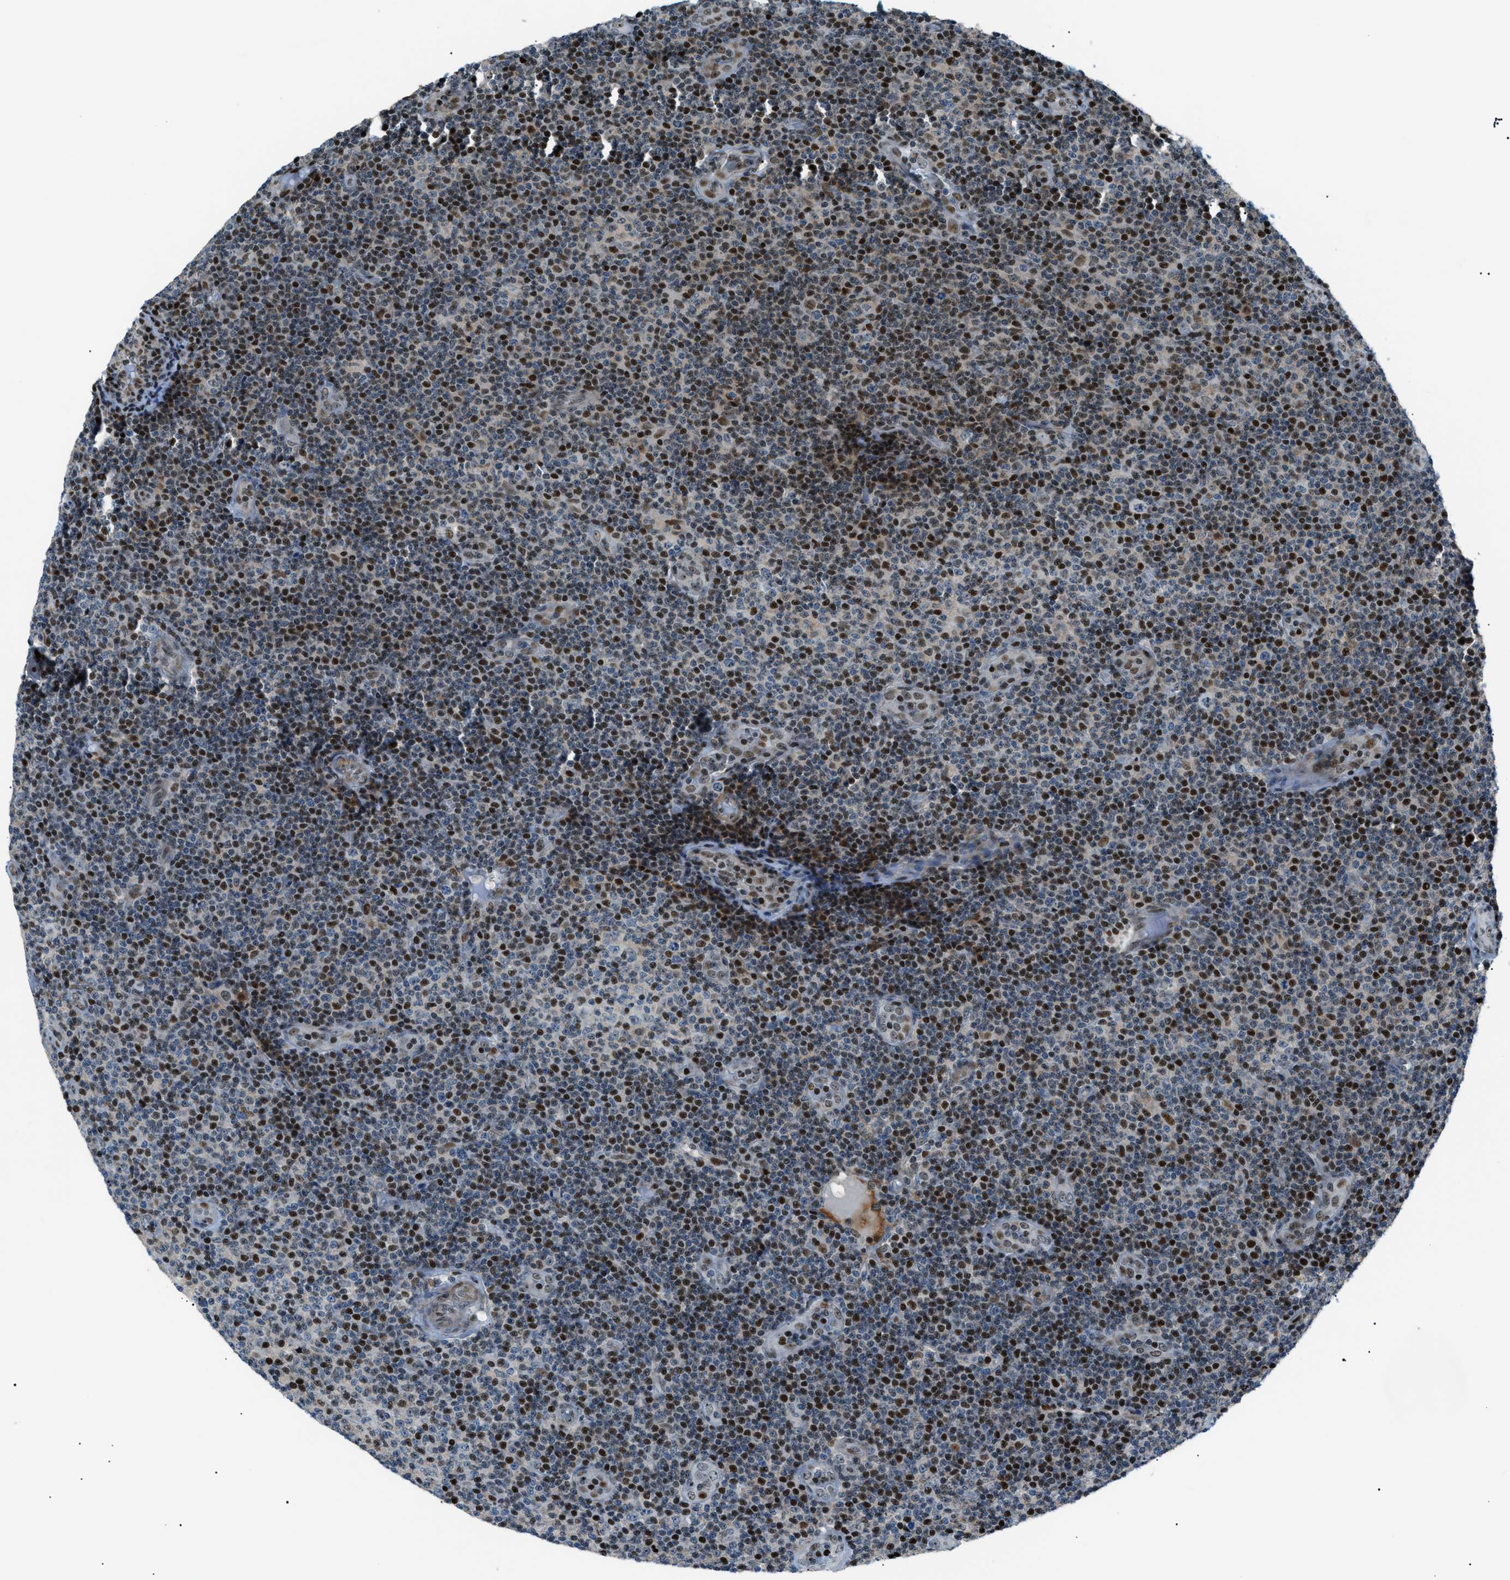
{"staining": {"intensity": "moderate", "quantity": "25%-75%", "location": "nuclear"}, "tissue": "lymphoma", "cell_type": "Tumor cells", "image_type": "cancer", "snomed": [{"axis": "morphology", "description": "Malignant lymphoma, non-Hodgkin's type, Low grade"}, {"axis": "topography", "description": "Lymph node"}], "caption": "Immunohistochemistry (IHC) (DAB (3,3'-diaminobenzidine)) staining of lymphoma reveals moderate nuclear protein expression in approximately 25%-75% of tumor cells.", "gene": "PRKX", "patient": {"sex": "male", "age": 83}}